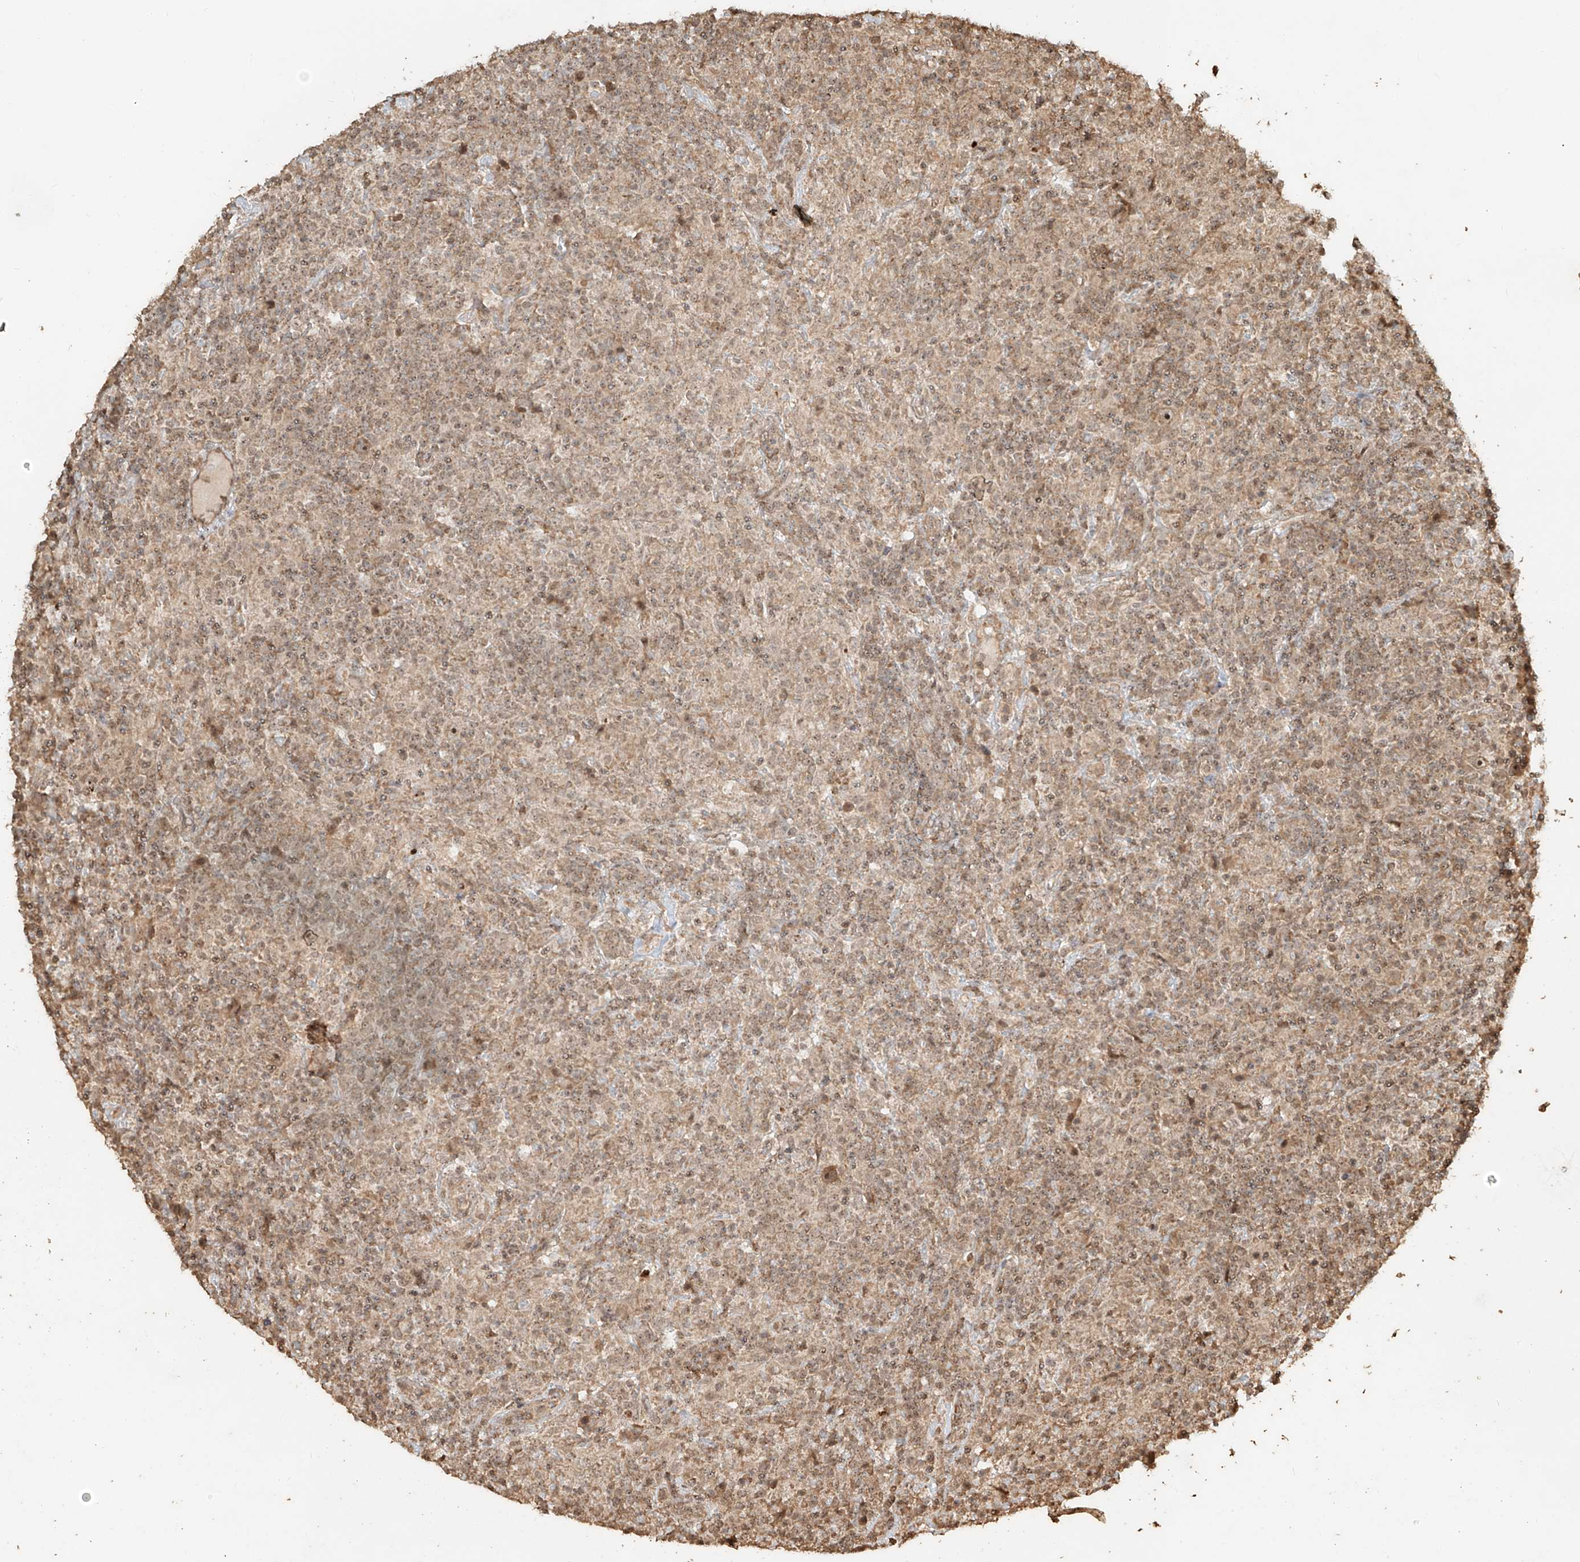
{"staining": {"intensity": "moderate", "quantity": "<25%", "location": "cytoplasmic/membranous,nuclear"}, "tissue": "lymphoma", "cell_type": "Tumor cells", "image_type": "cancer", "snomed": [{"axis": "morphology", "description": "Hodgkin's disease, NOS"}, {"axis": "topography", "description": "Lymph node"}], "caption": "A high-resolution photomicrograph shows IHC staining of lymphoma, which displays moderate cytoplasmic/membranous and nuclear expression in about <25% of tumor cells.", "gene": "ZNF660", "patient": {"sex": "male", "age": 70}}